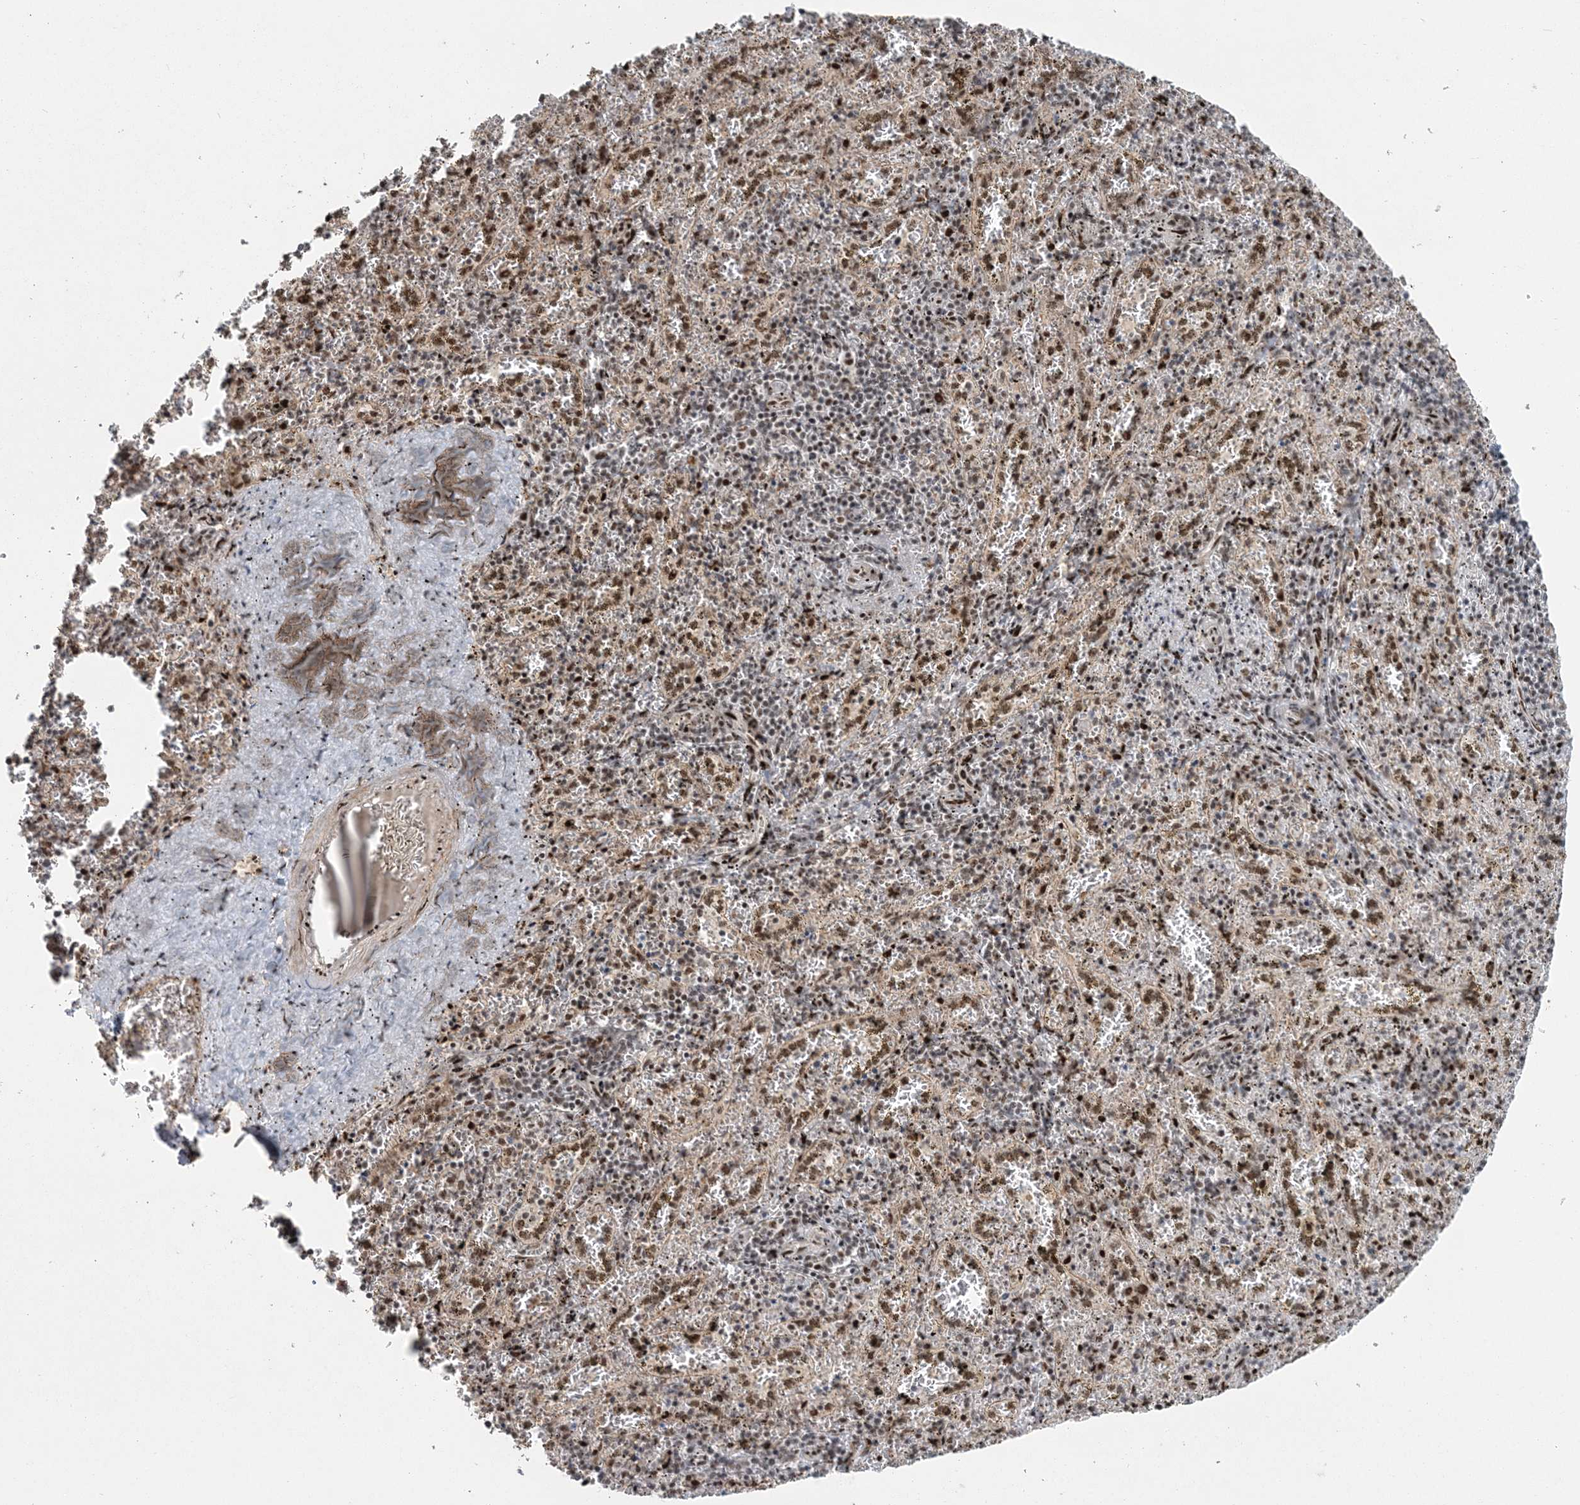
{"staining": {"intensity": "moderate", "quantity": "25%-75%", "location": "nuclear"}, "tissue": "spleen", "cell_type": "Cells in red pulp", "image_type": "normal", "snomed": [{"axis": "morphology", "description": "Normal tissue, NOS"}, {"axis": "topography", "description": "Spleen"}], "caption": "Moderate nuclear protein expression is appreciated in about 25%-75% of cells in red pulp in spleen. Nuclei are stained in blue.", "gene": "CWC22", "patient": {"sex": "male", "age": 11}}